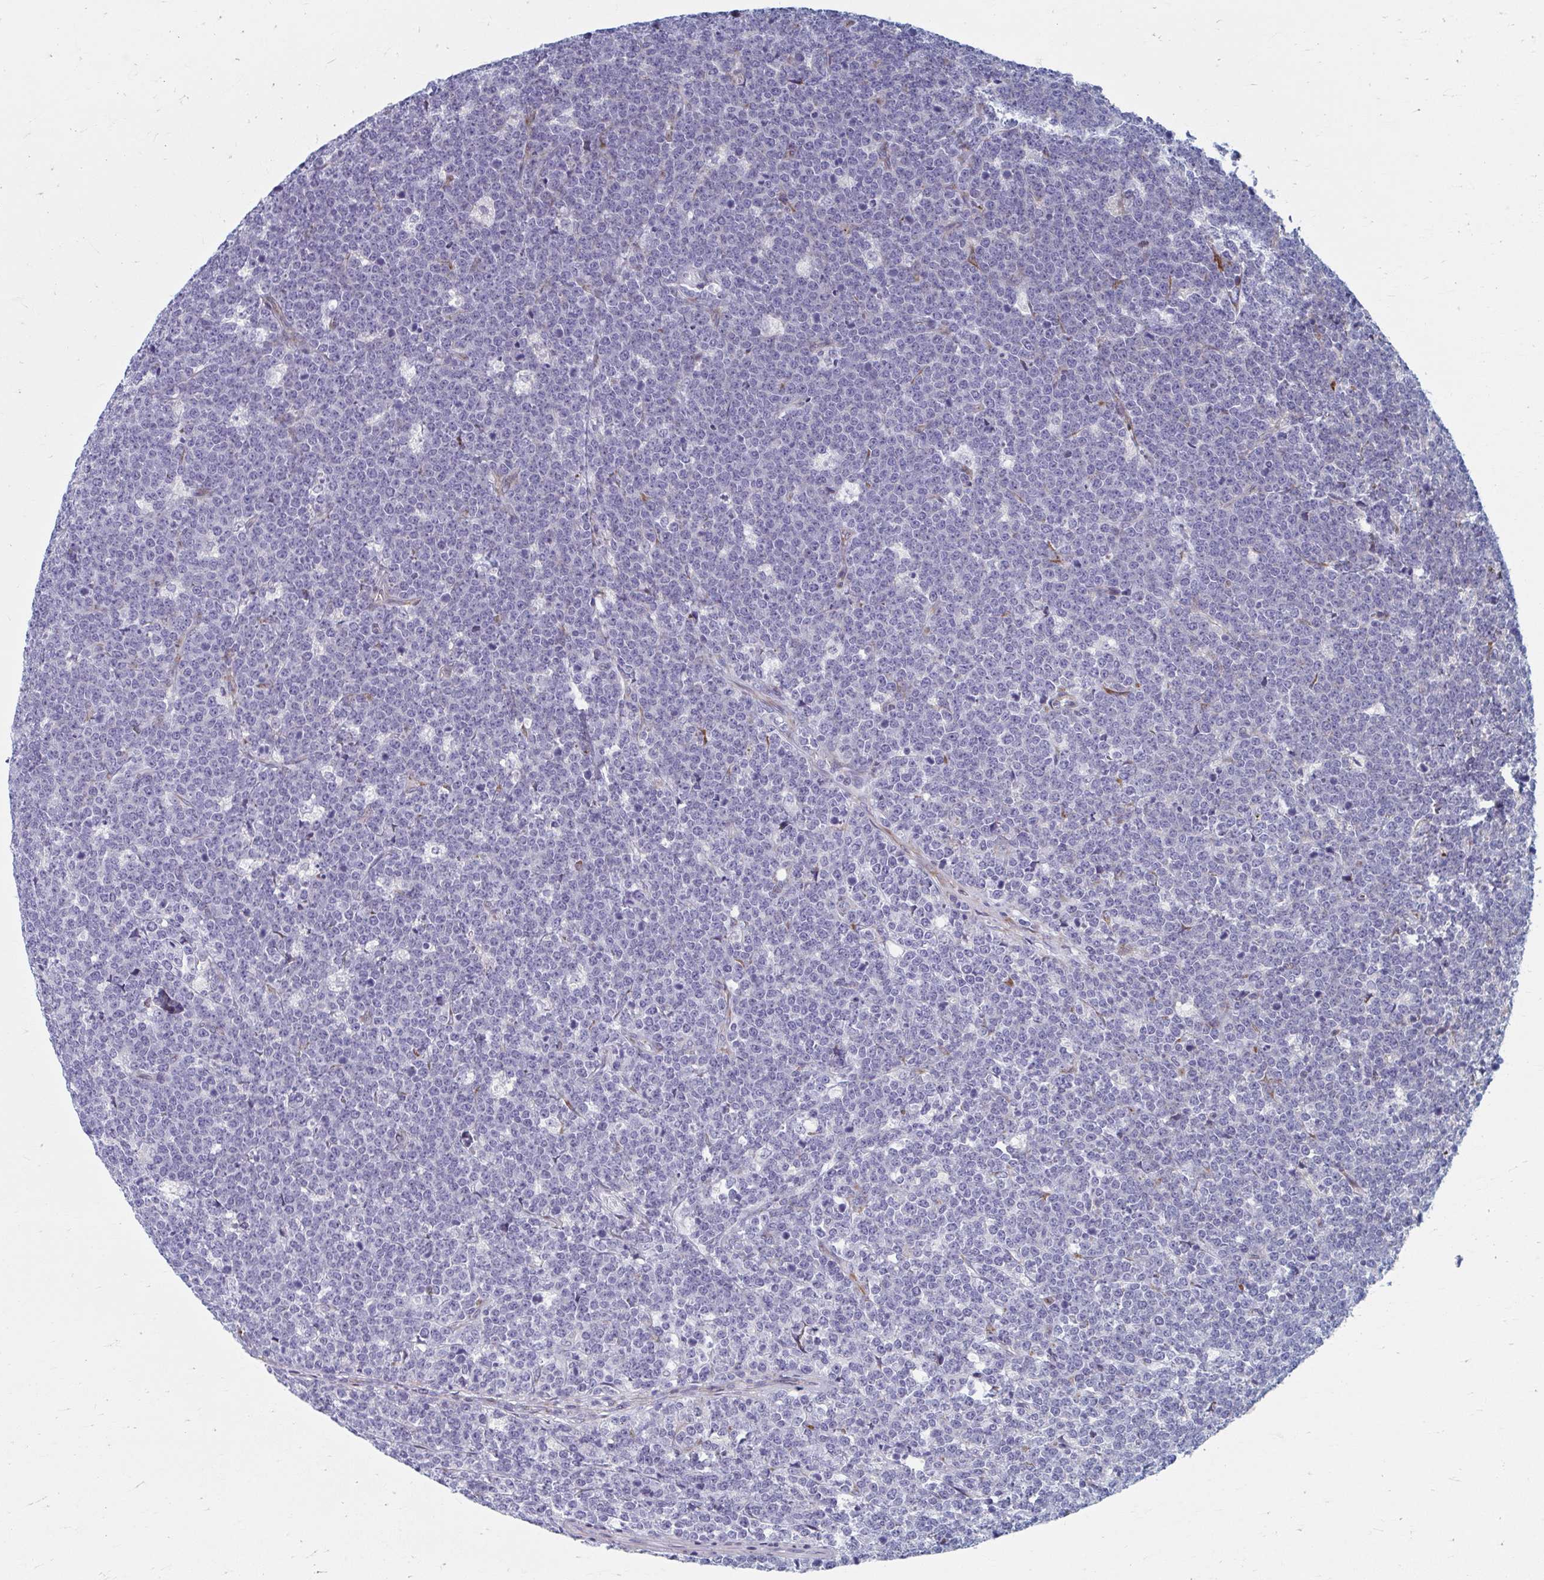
{"staining": {"intensity": "moderate", "quantity": "25%-75%", "location": "cytoplasmic/membranous"}, "tissue": "lymphoma", "cell_type": "Tumor cells", "image_type": "cancer", "snomed": [{"axis": "morphology", "description": "Malignant lymphoma, non-Hodgkin's type, High grade"}, {"axis": "topography", "description": "Small intestine"}, {"axis": "topography", "description": "Colon"}], "caption": "Protein staining of lymphoma tissue displays moderate cytoplasmic/membranous positivity in about 25%-75% of tumor cells. (IHC, brightfield microscopy, high magnification).", "gene": "OLFM2", "patient": {"sex": "male", "age": 8}}